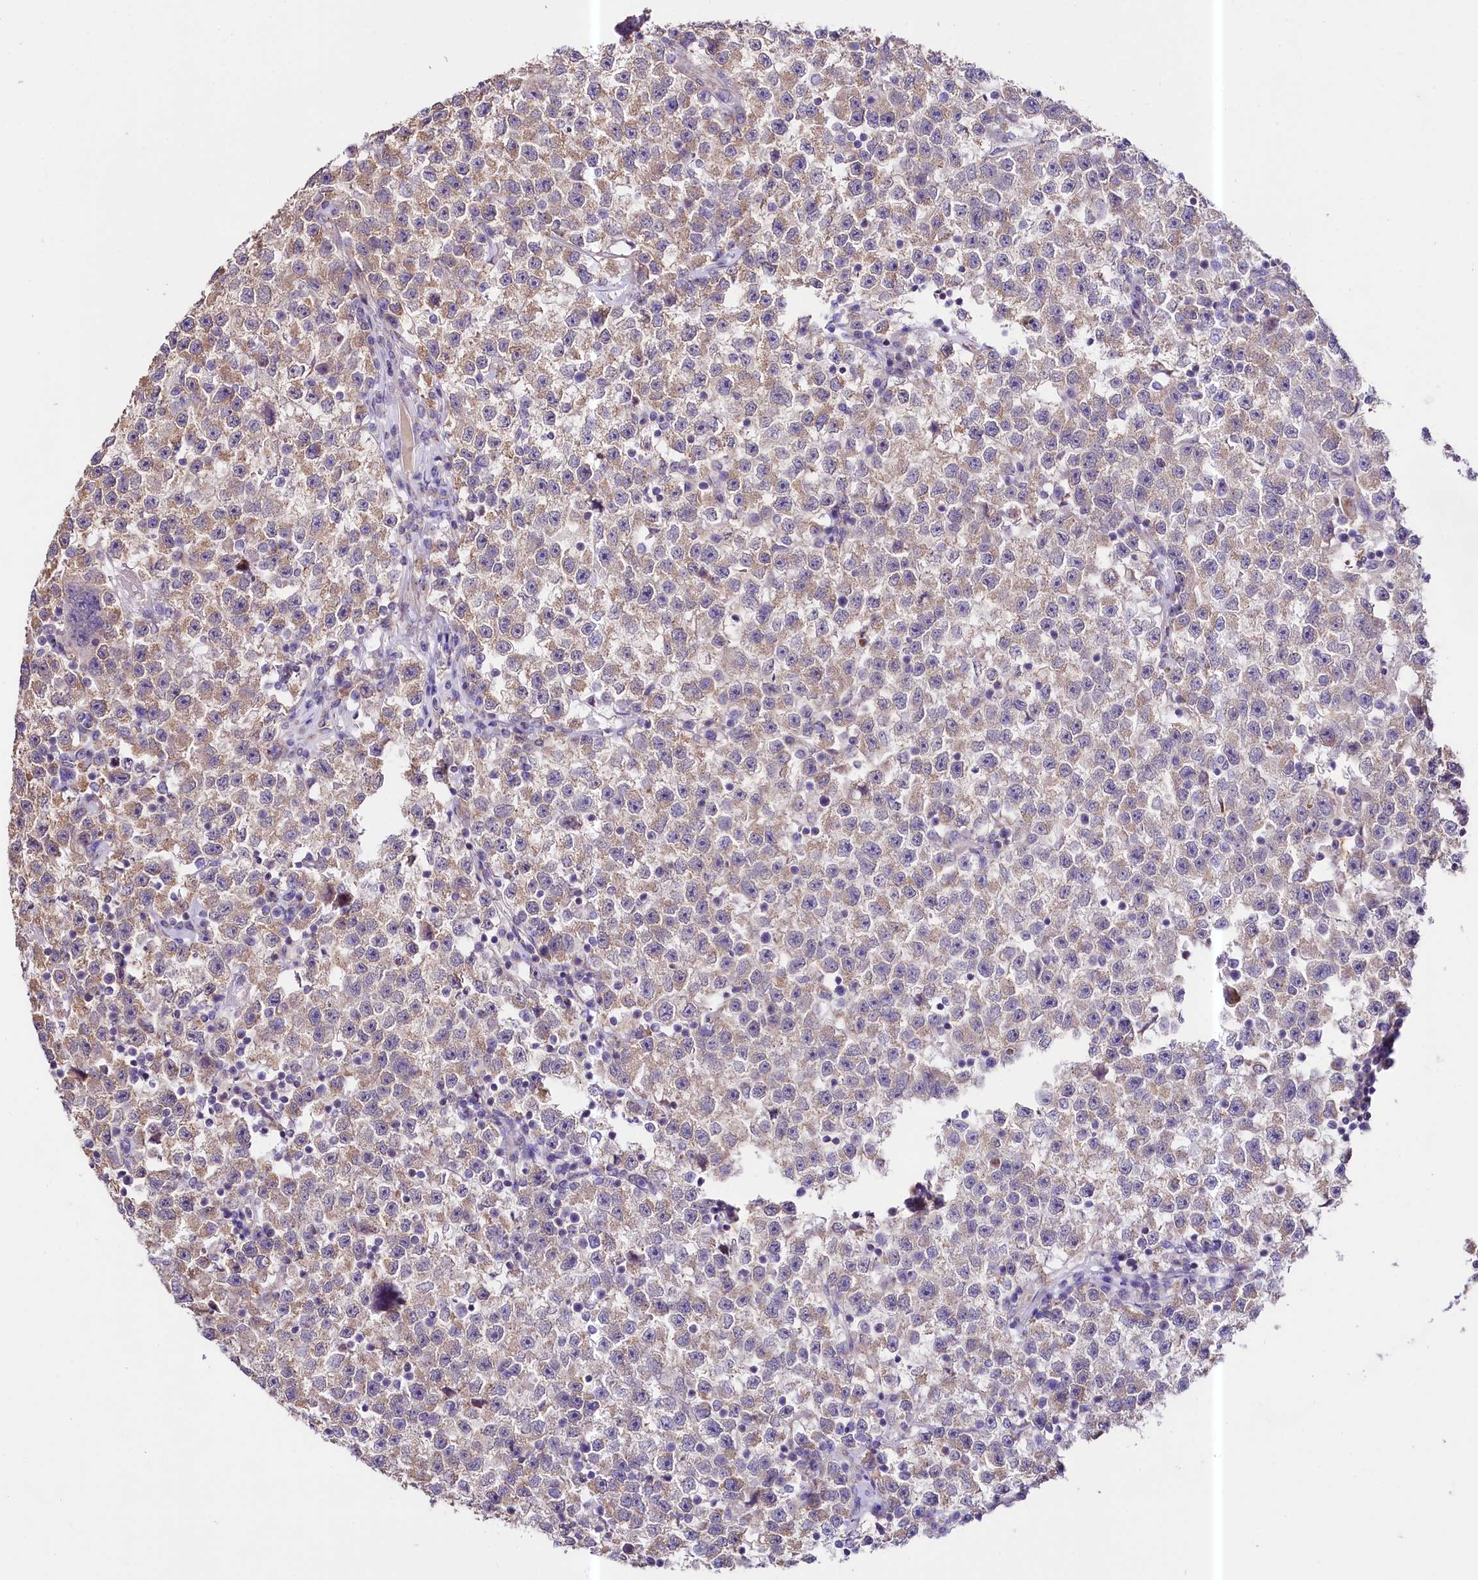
{"staining": {"intensity": "weak", "quantity": ">75%", "location": "cytoplasmic/membranous"}, "tissue": "testis cancer", "cell_type": "Tumor cells", "image_type": "cancer", "snomed": [{"axis": "morphology", "description": "Seminoma, NOS"}, {"axis": "topography", "description": "Testis"}], "caption": "Immunohistochemical staining of human testis cancer demonstrates low levels of weak cytoplasmic/membranous positivity in approximately >75% of tumor cells.", "gene": "CEP295", "patient": {"sex": "male", "age": 22}}